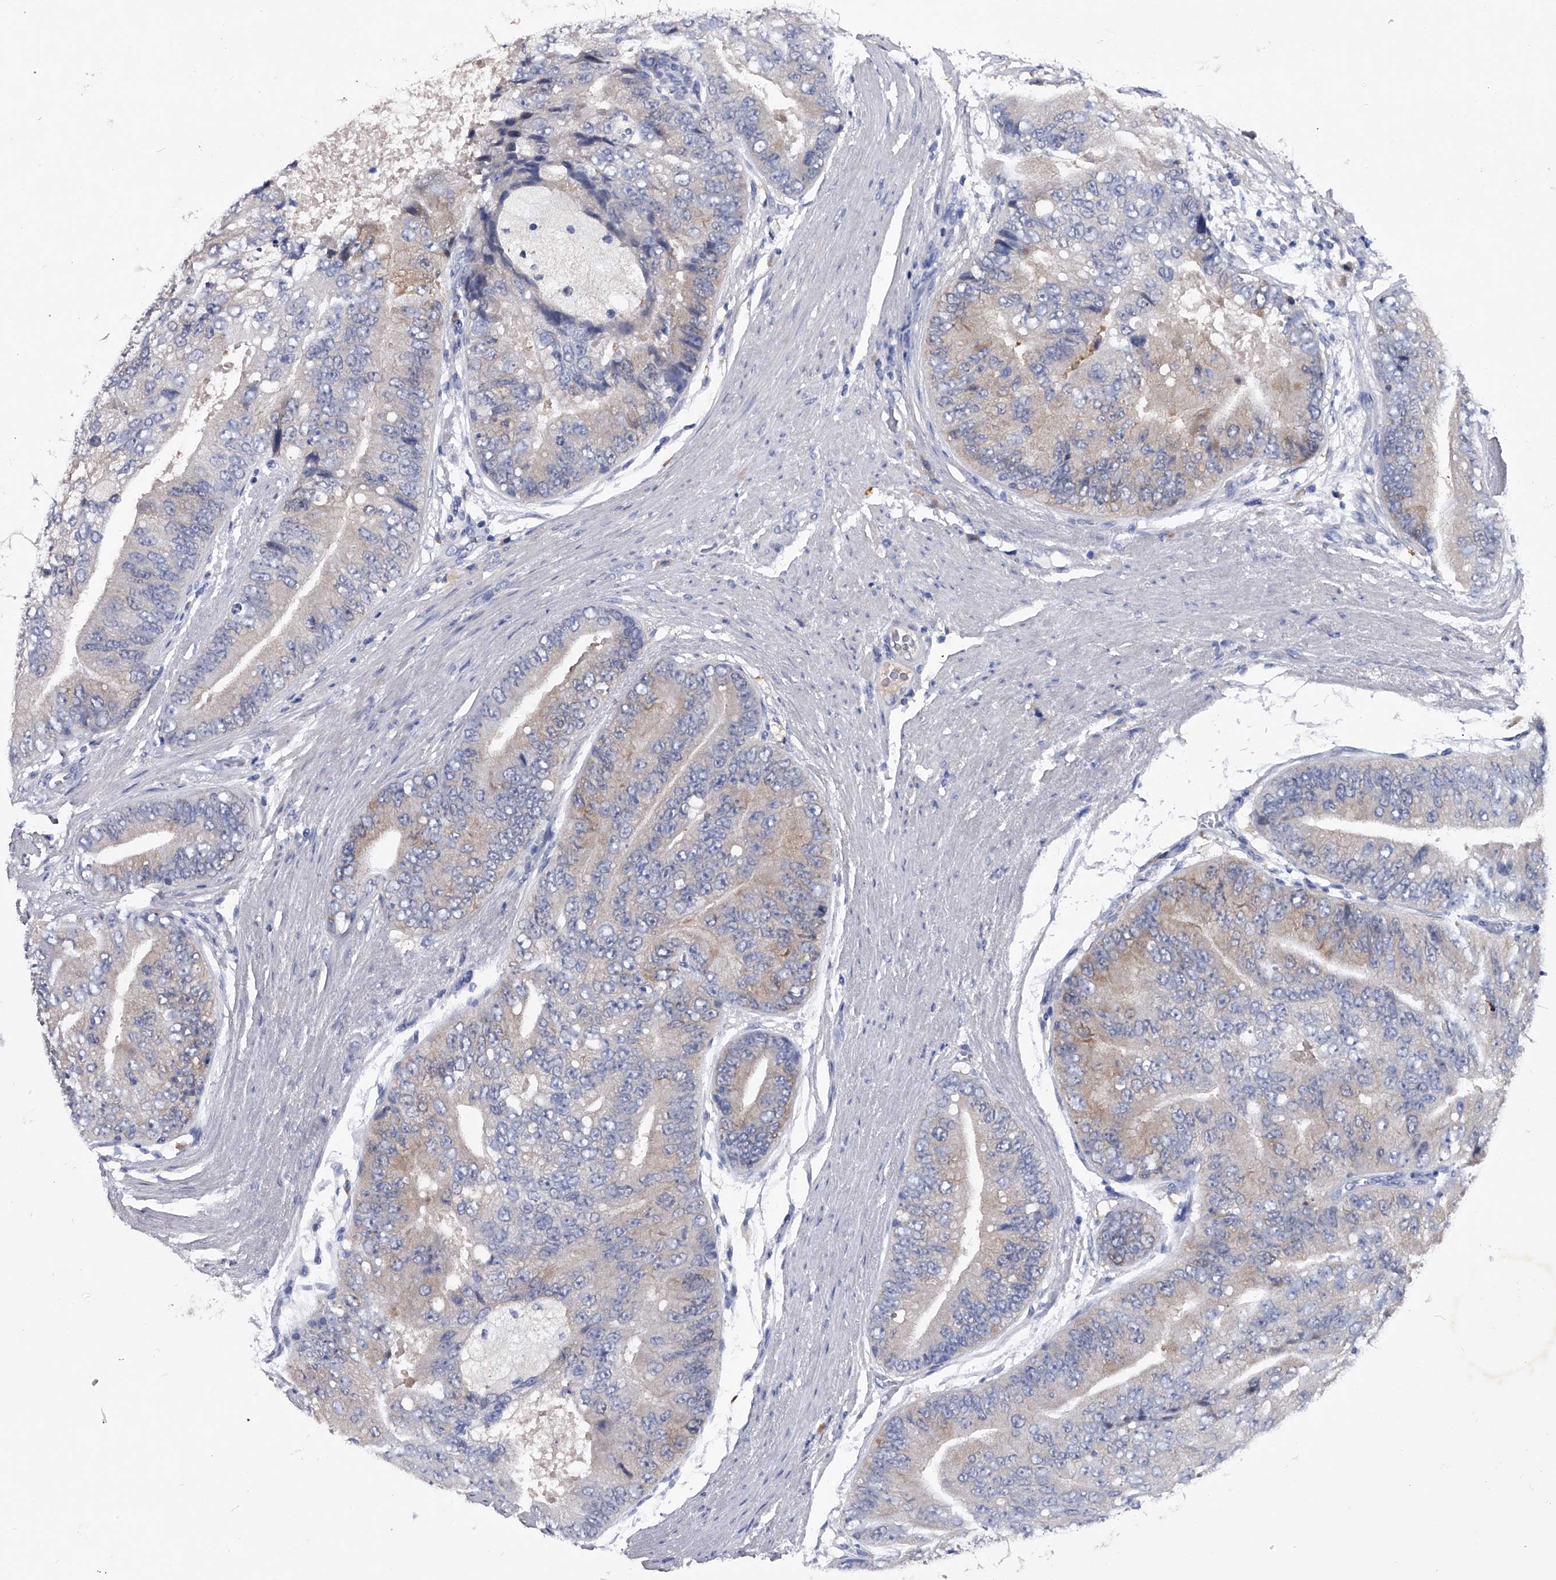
{"staining": {"intensity": "weak", "quantity": "<25%", "location": "cytoplasmic/membranous"}, "tissue": "prostate cancer", "cell_type": "Tumor cells", "image_type": "cancer", "snomed": [{"axis": "morphology", "description": "Adenocarcinoma, High grade"}, {"axis": "topography", "description": "Prostate"}], "caption": "Image shows no protein expression in tumor cells of prostate cancer (adenocarcinoma (high-grade)) tissue.", "gene": "ASNS", "patient": {"sex": "male", "age": 70}}